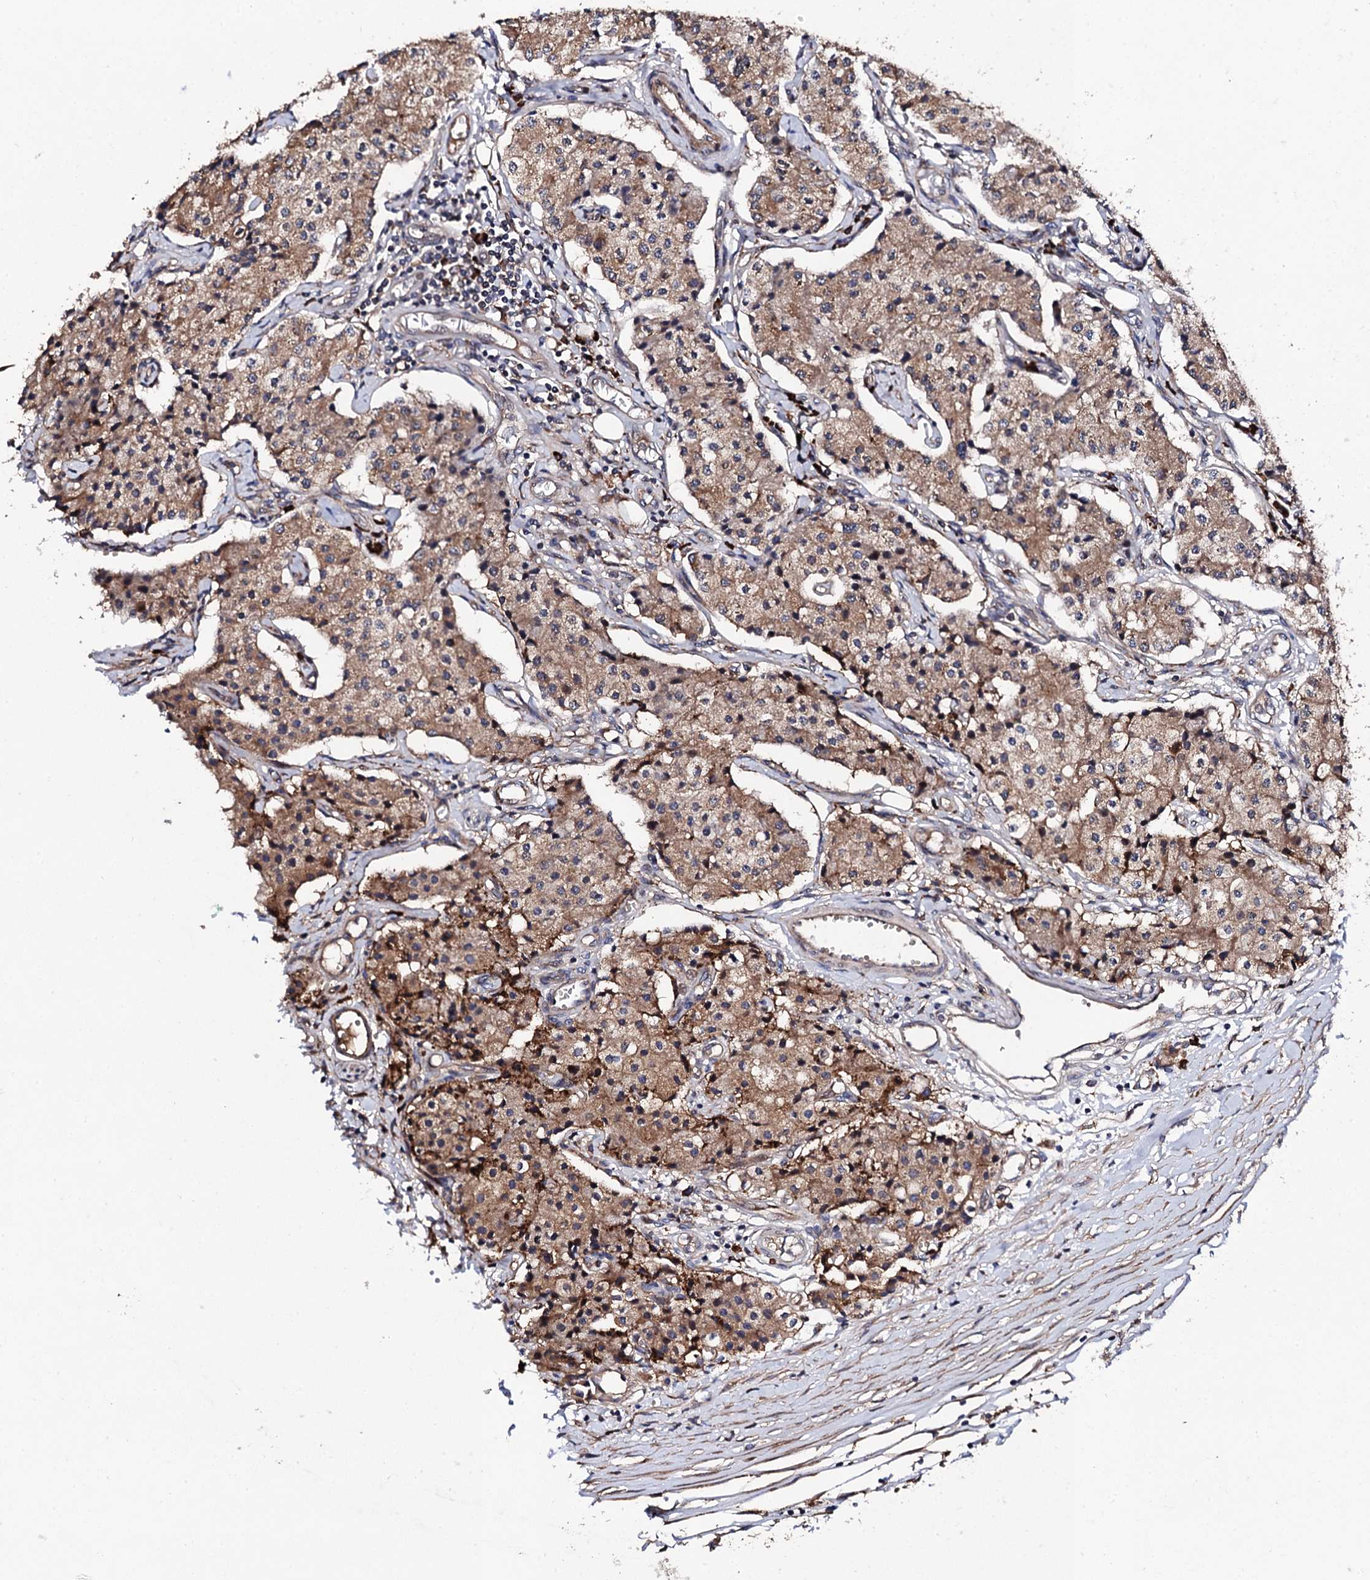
{"staining": {"intensity": "moderate", "quantity": ">75%", "location": "cytoplasmic/membranous"}, "tissue": "carcinoid", "cell_type": "Tumor cells", "image_type": "cancer", "snomed": [{"axis": "morphology", "description": "Carcinoid, malignant, NOS"}, {"axis": "topography", "description": "Colon"}], "caption": "Protein staining of carcinoid (malignant) tissue demonstrates moderate cytoplasmic/membranous expression in about >75% of tumor cells.", "gene": "LIPT2", "patient": {"sex": "female", "age": 52}}